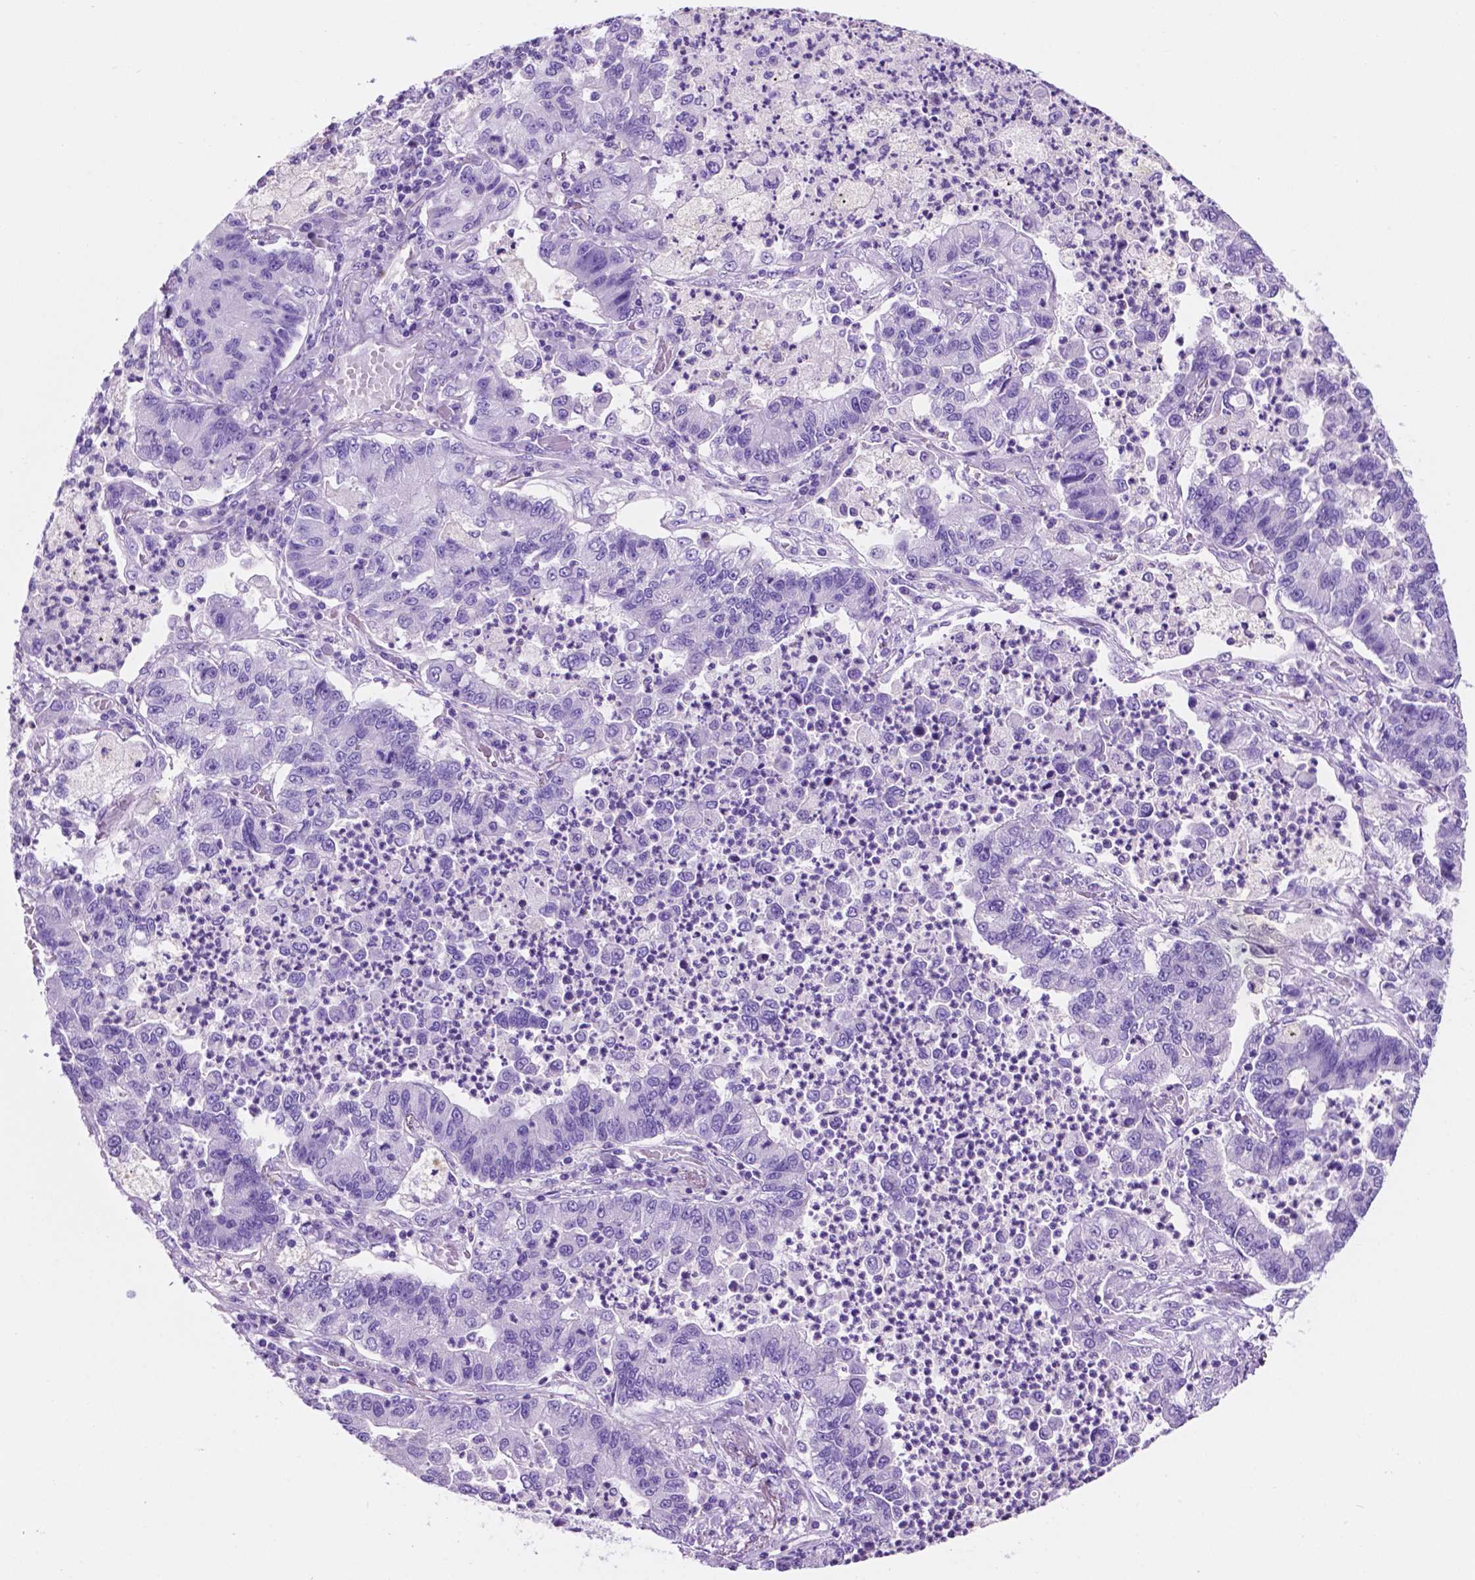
{"staining": {"intensity": "negative", "quantity": "none", "location": "none"}, "tissue": "lung cancer", "cell_type": "Tumor cells", "image_type": "cancer", "snomed": [{"axis": "morphology", "description": "Adenocarcinoma, NOS"}, {"axis": "topography", "description": "Lung"}], "caption": "This is a photomicrograph of immunohistochemistry staining of lung adenocarcinoma, which shows no positivity in tumor cells.", "gene": "IGFN1", "patient": {"sex": "female", "age": 57}}